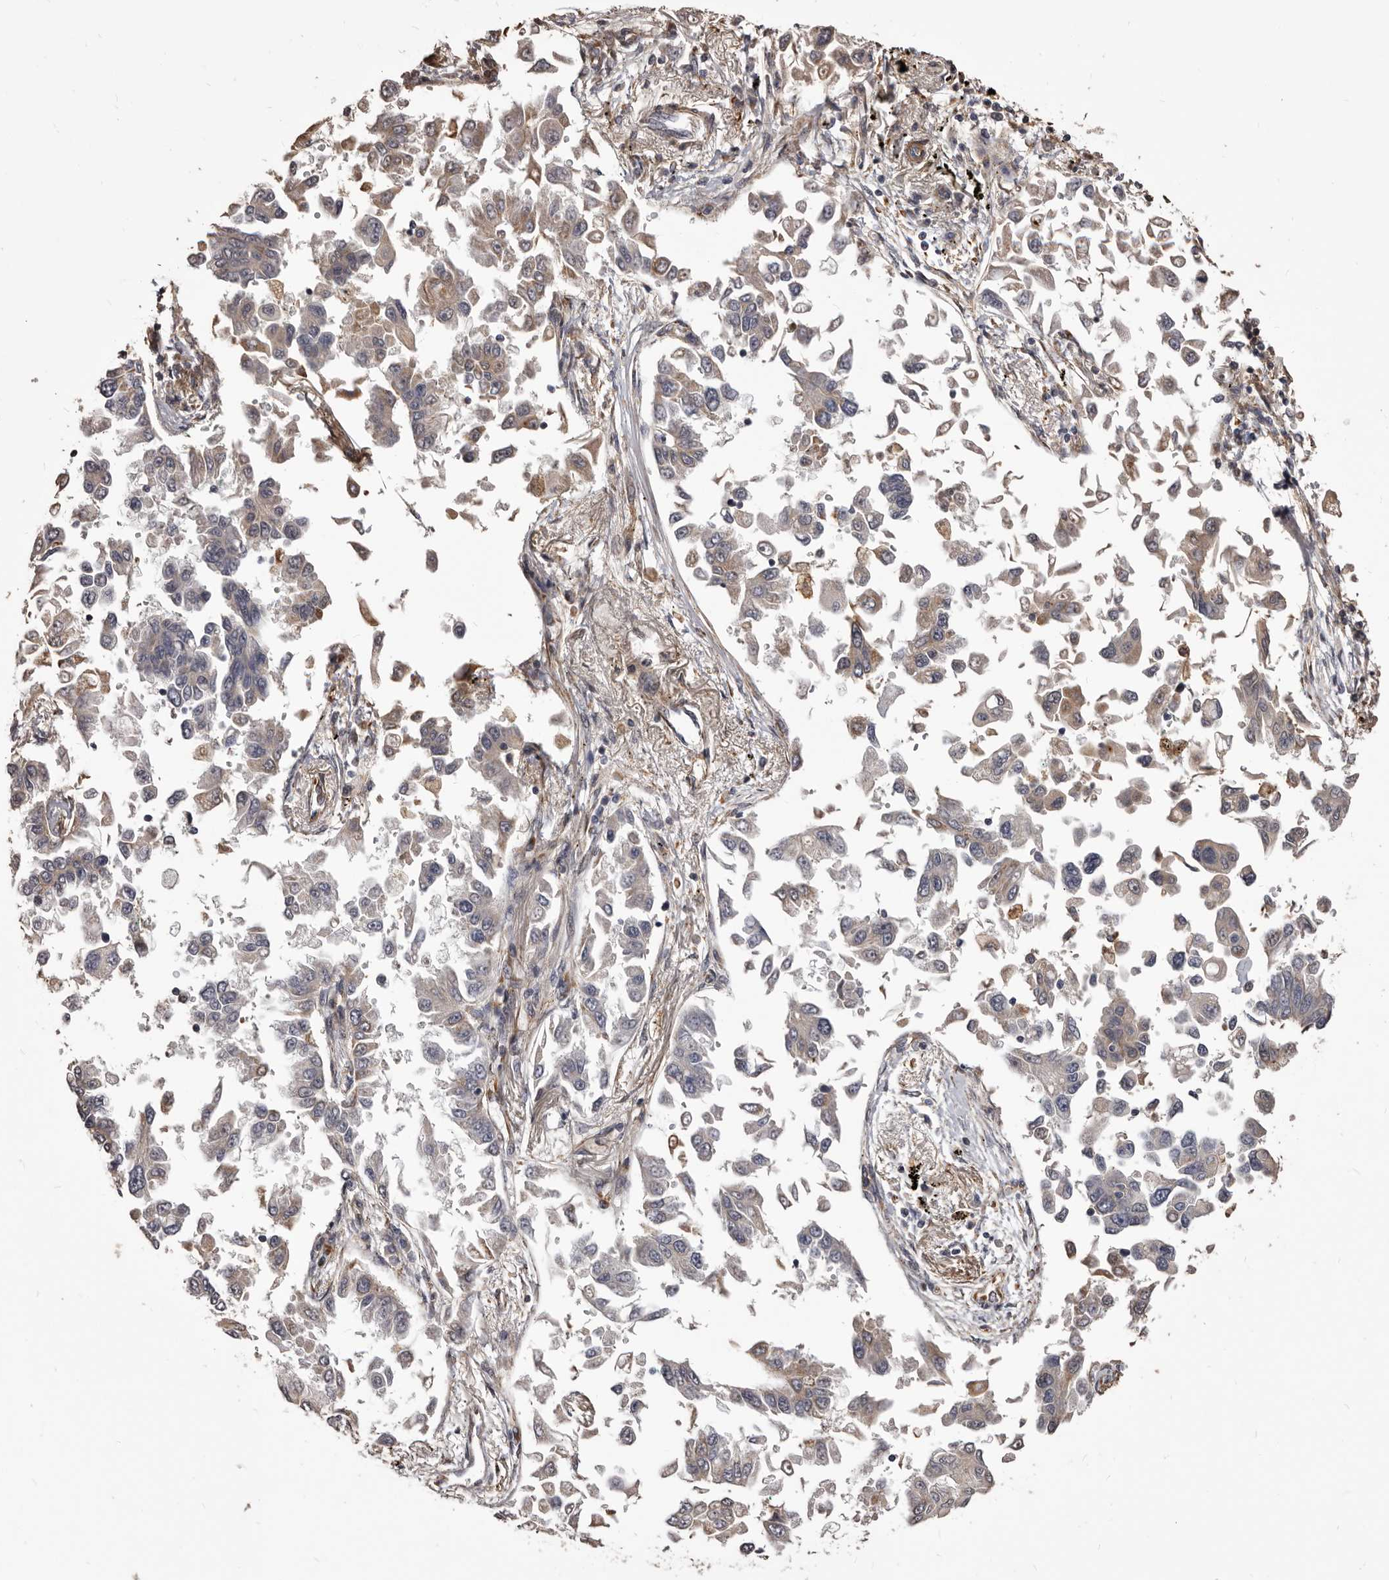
{"staining": {"intensity": "weak", "quantity": "<25%", "location": "cytoplasmic/membranous"}, "tissue": "lung cancer", "cell_type": "Tumor cells", "image_type": "cancer", "snomed": [{"axis": "morphology", "description": "Adenocarcinoma, NOS"}, {"axis": "topography", "description": "Lung"}], "caption": "IHC image of human adenocarcinoma (lung) stained for a protein (brown), which shows no positivity in tumor cells.", "gene": "ALPK1", "patient": {"sex": "female", "age": 67}}